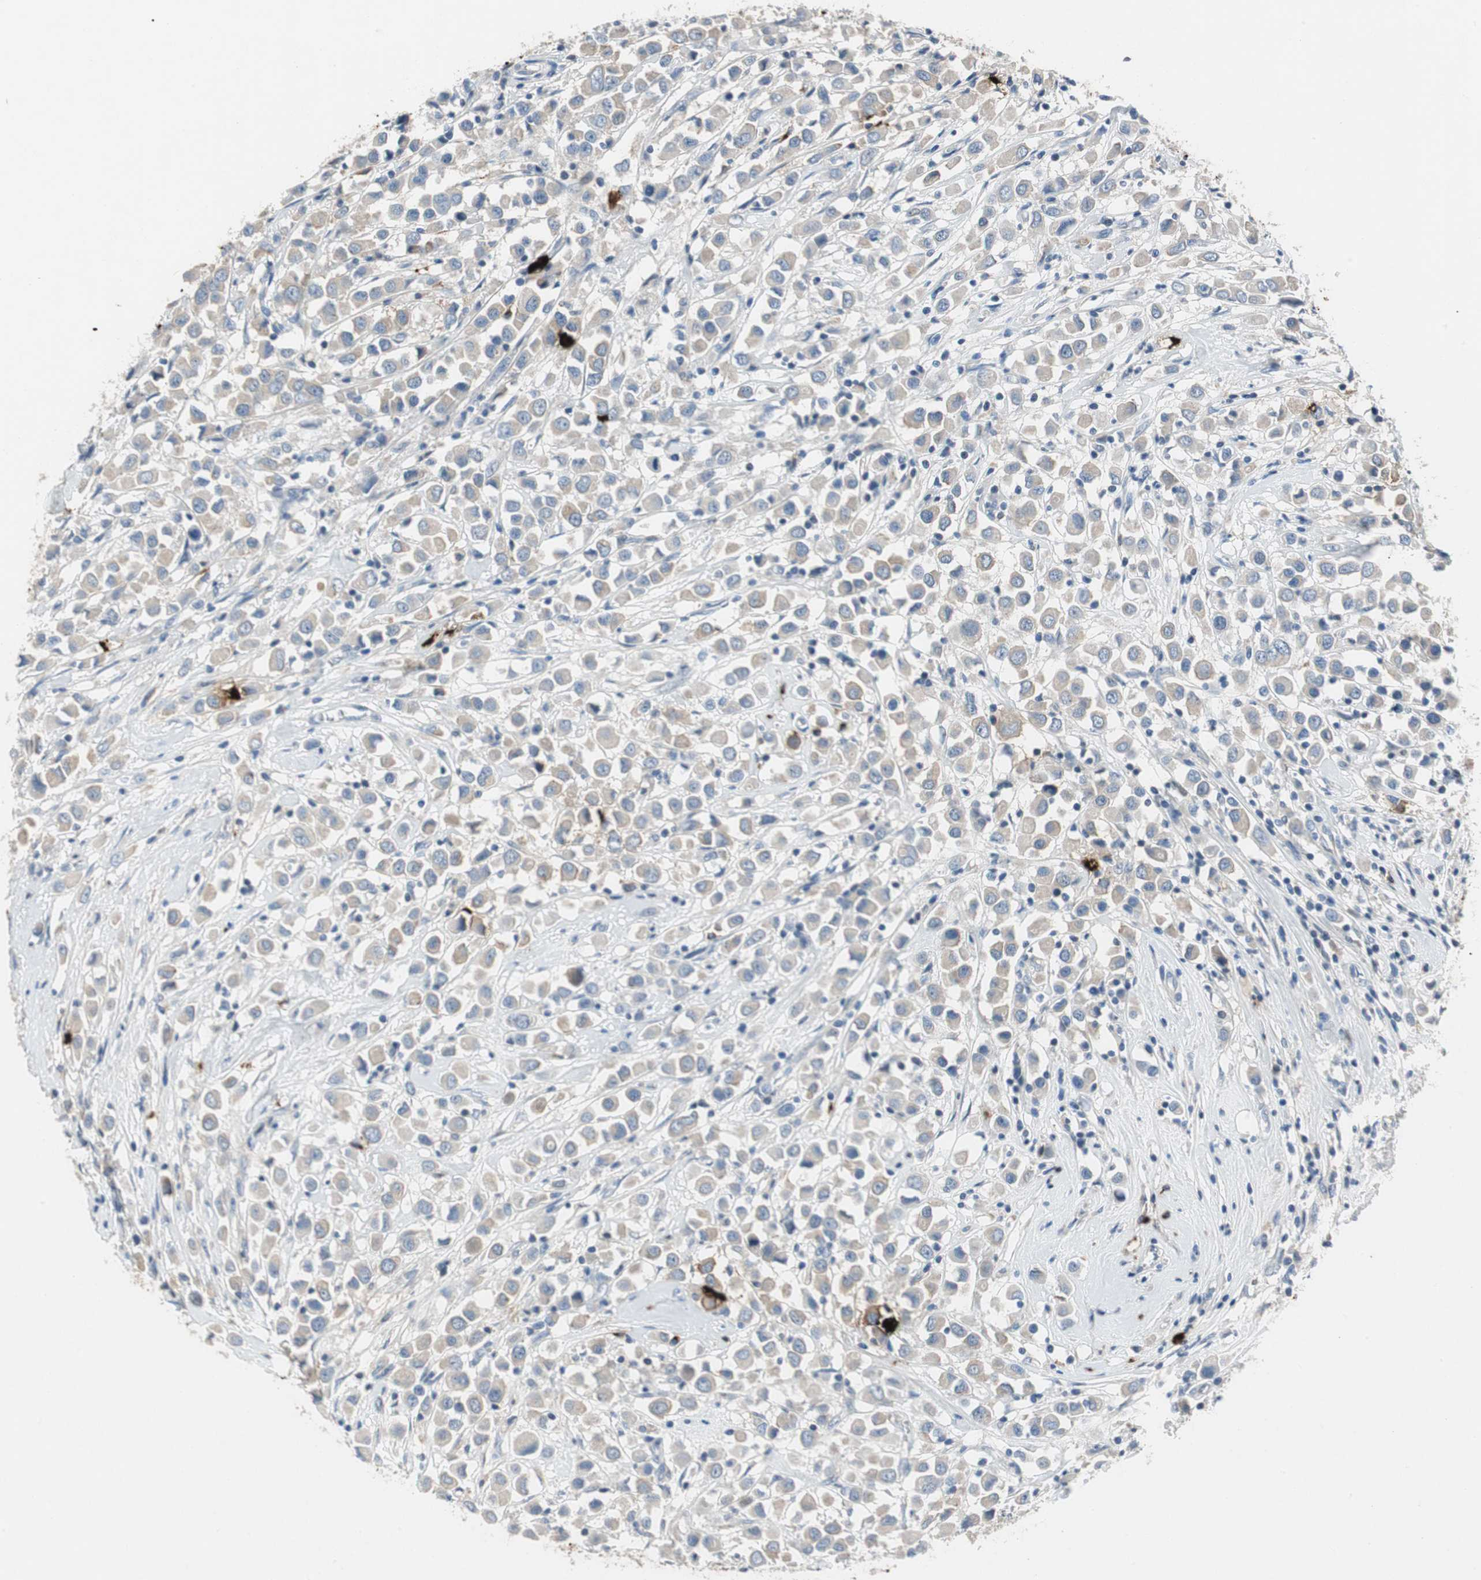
{"staining": {"intensity": "weak", "quantity": "25%-75%", "location": "cytoplasmic/membranous"}, "tissue": "breast cancer", "cell_type": "Tumor cells", "image_type": "cancer", "snomed": [{"axis": "morphology", "description": "Duct carcinoma"}, {"axis": "topography", "description": "Breast"}], "caption": "Brown immunohistochemical staining in human breast cancer reveals weak cytoplasmic/membranous positivity in about 25%-75% of tumor cells.", "gene": "CPA3", "patient": {"sex": "female", "age": 61}}